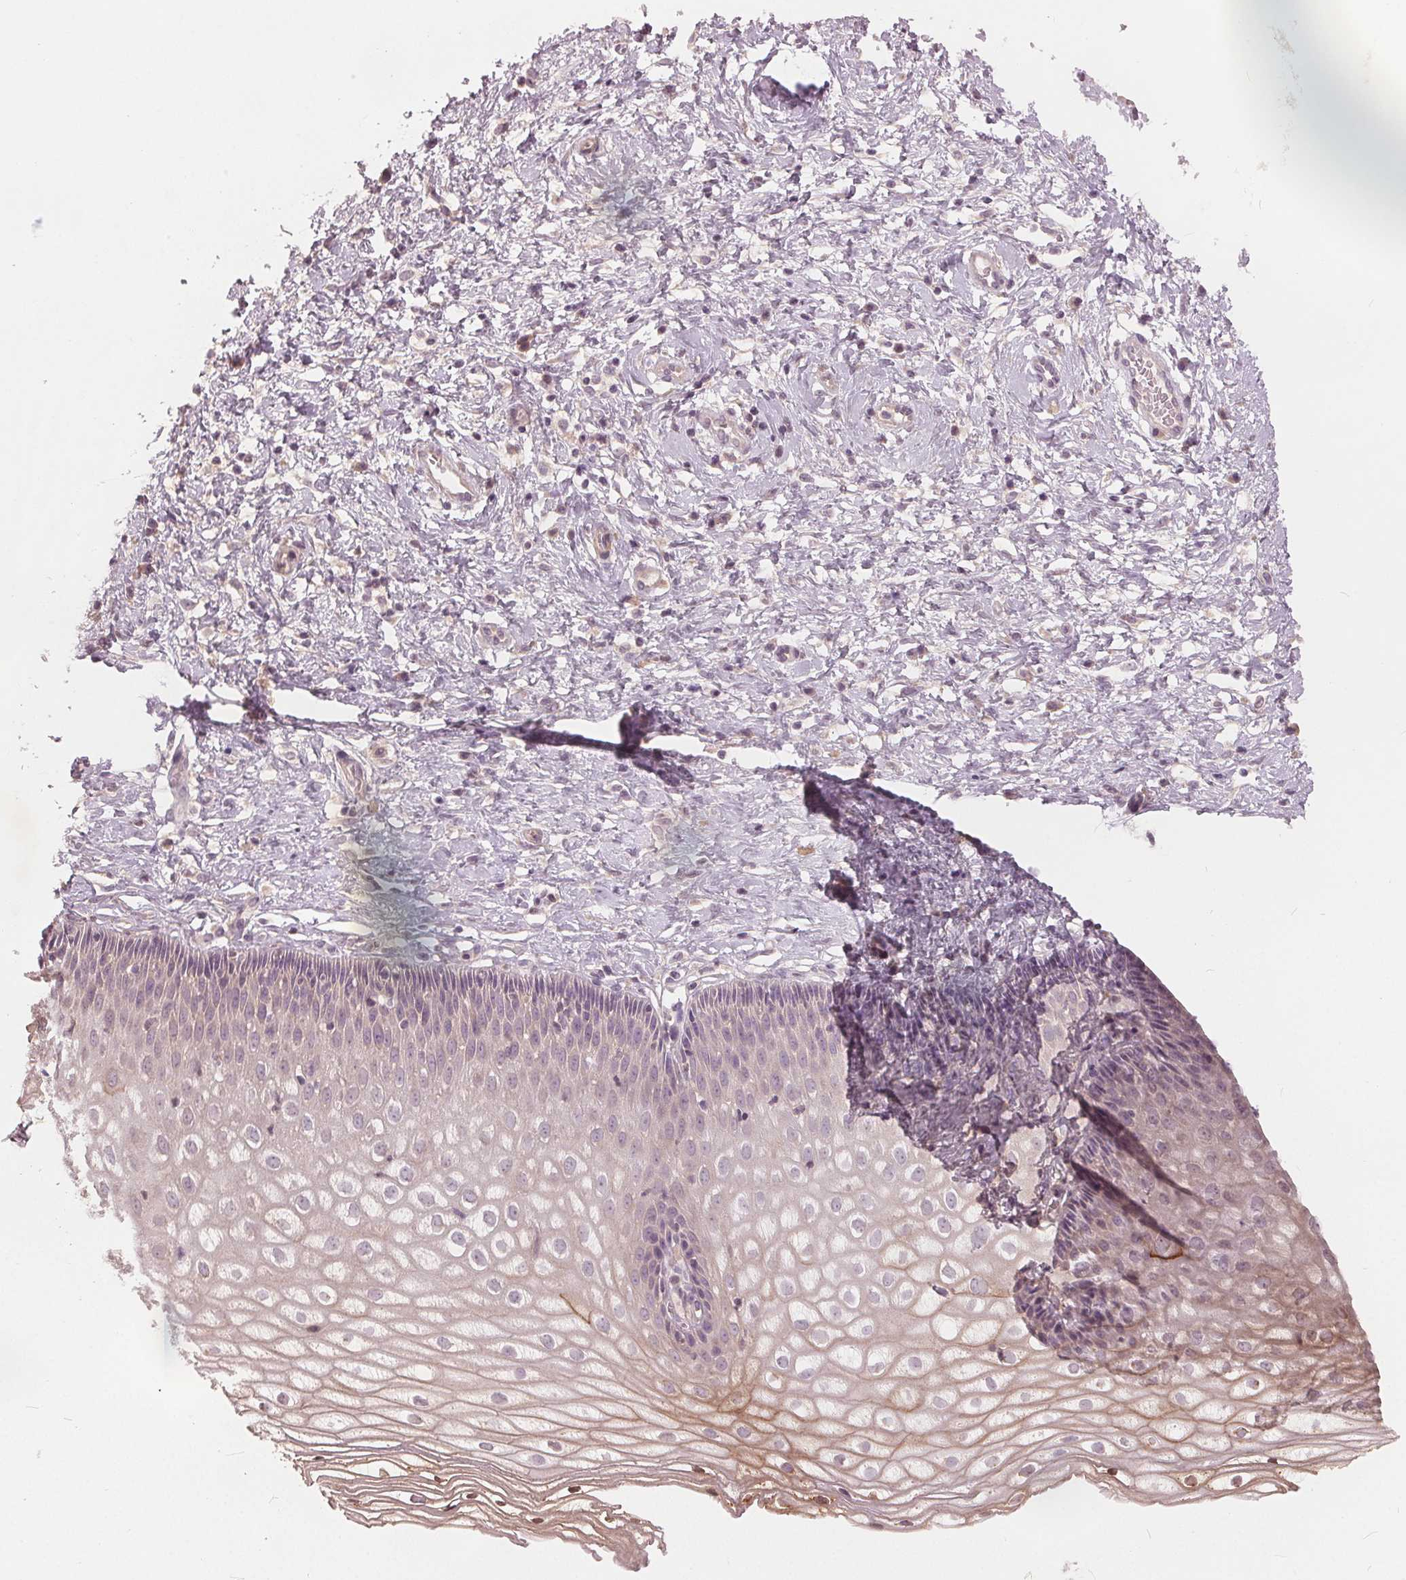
{"staining": {"intensity": "weak", "quantity": "<25%", "location": "cytoplasmic/membranous"}, "tissue": "cervix", "cell_type": "Glandular cells", "image_type": "normal", "snomed": [{"axis": "morphology", "description": "Normal tissue, NOS"}, {"axis": "topography", "description": "Cervix"}], "caption": "Immunohistochemistry image of unremarkable human cervix stained for a protein (brown), which demonstrates no staining in glandular cells.", "gene": "KLK13", "patient": {"sex": "female", "age": 36}}